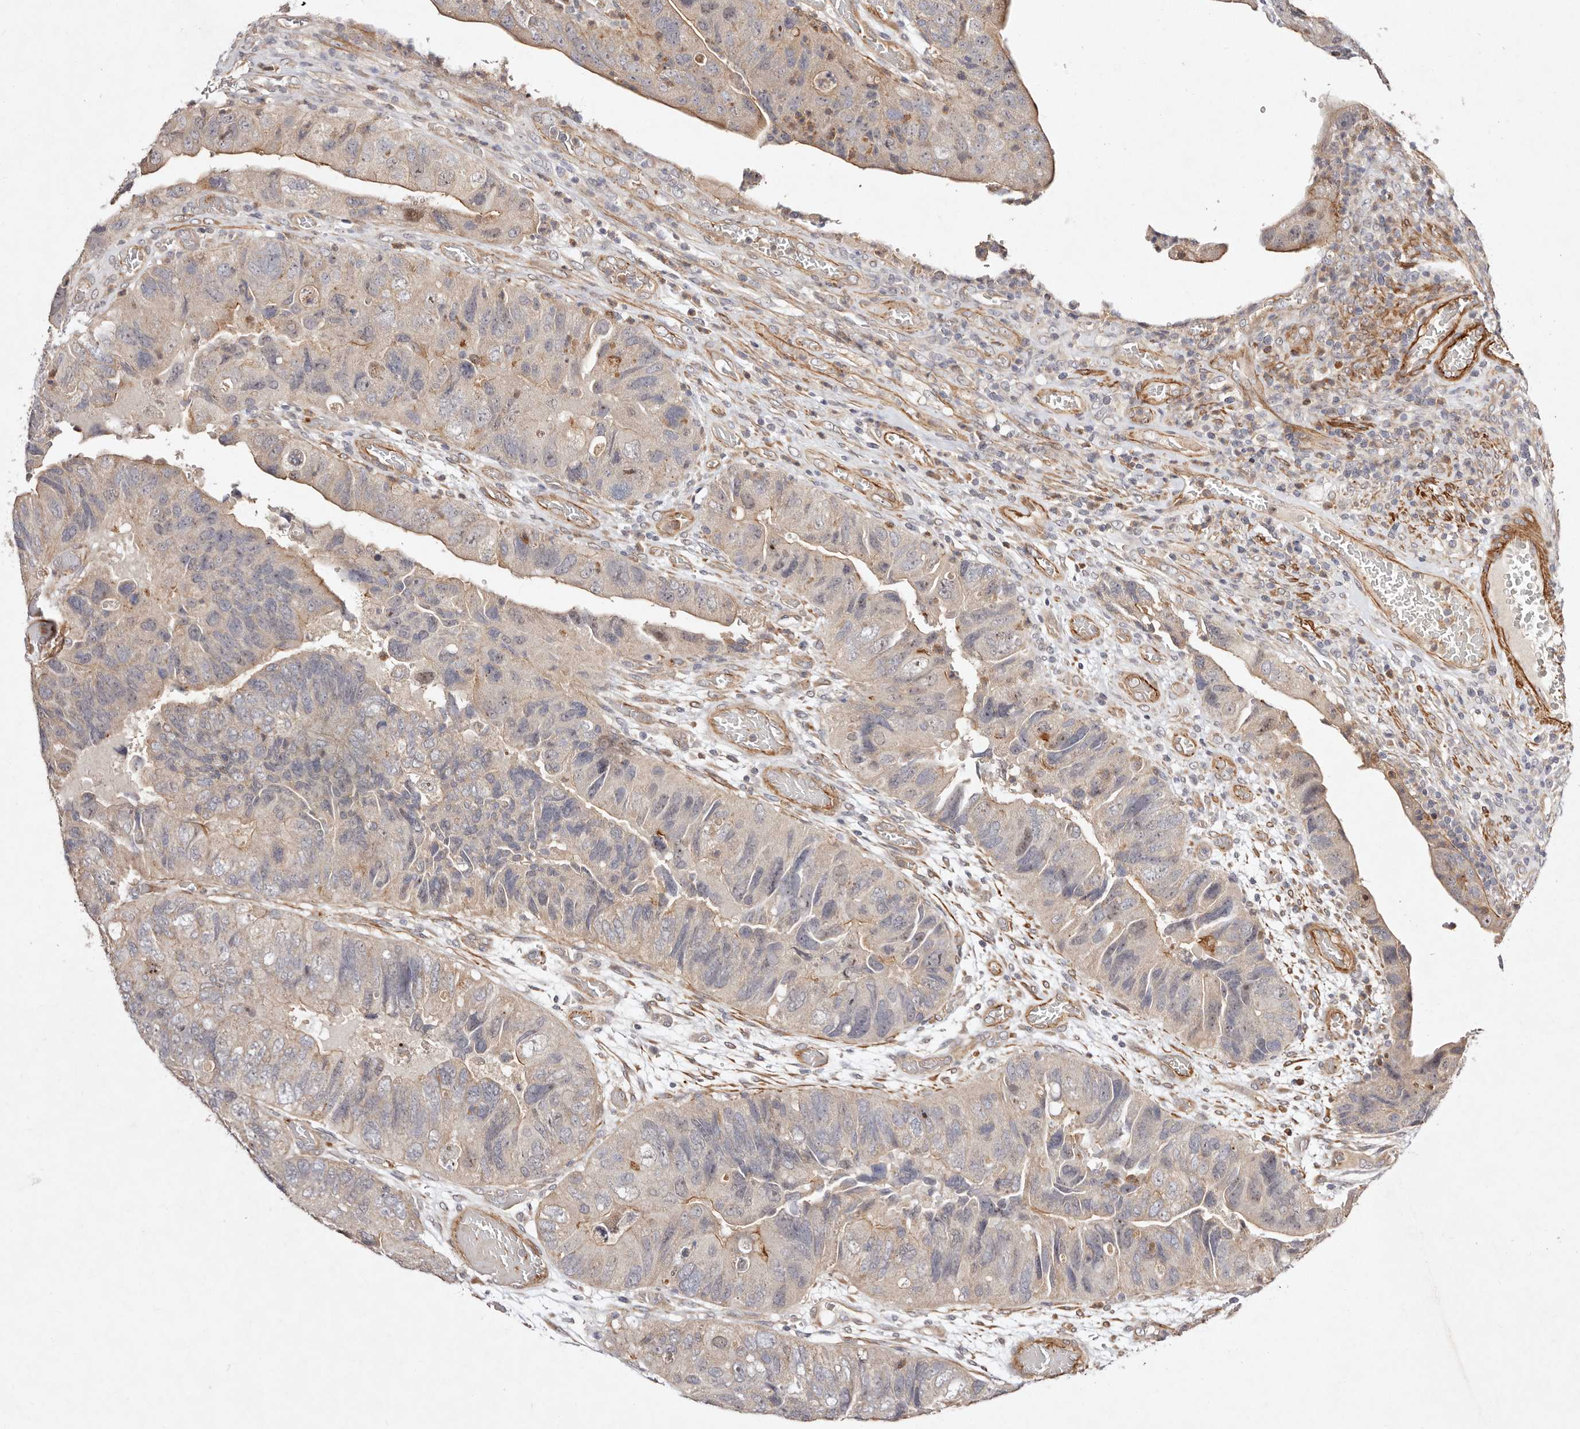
{"staining": {"intensity": "weak", "quantity": "<25%", "location": "cytoplasmic/membranous"}, "tissue": "colorectal cancer", "cell_type": "Tumor cells", "image_type": "cancer", "snomed": [{"axis": "morphology", "description": "Adenocarcinoma, NOS"}, {"axis": "topography", "description": "Rectum"}], "caption": "Immunohistochemistry (IHC) of human colorectal cancer (adenocarcinoma) reveals no staining in tumor cells.", "gene": "MTMR11", "patient": {"sex": "male", "age": 63}}